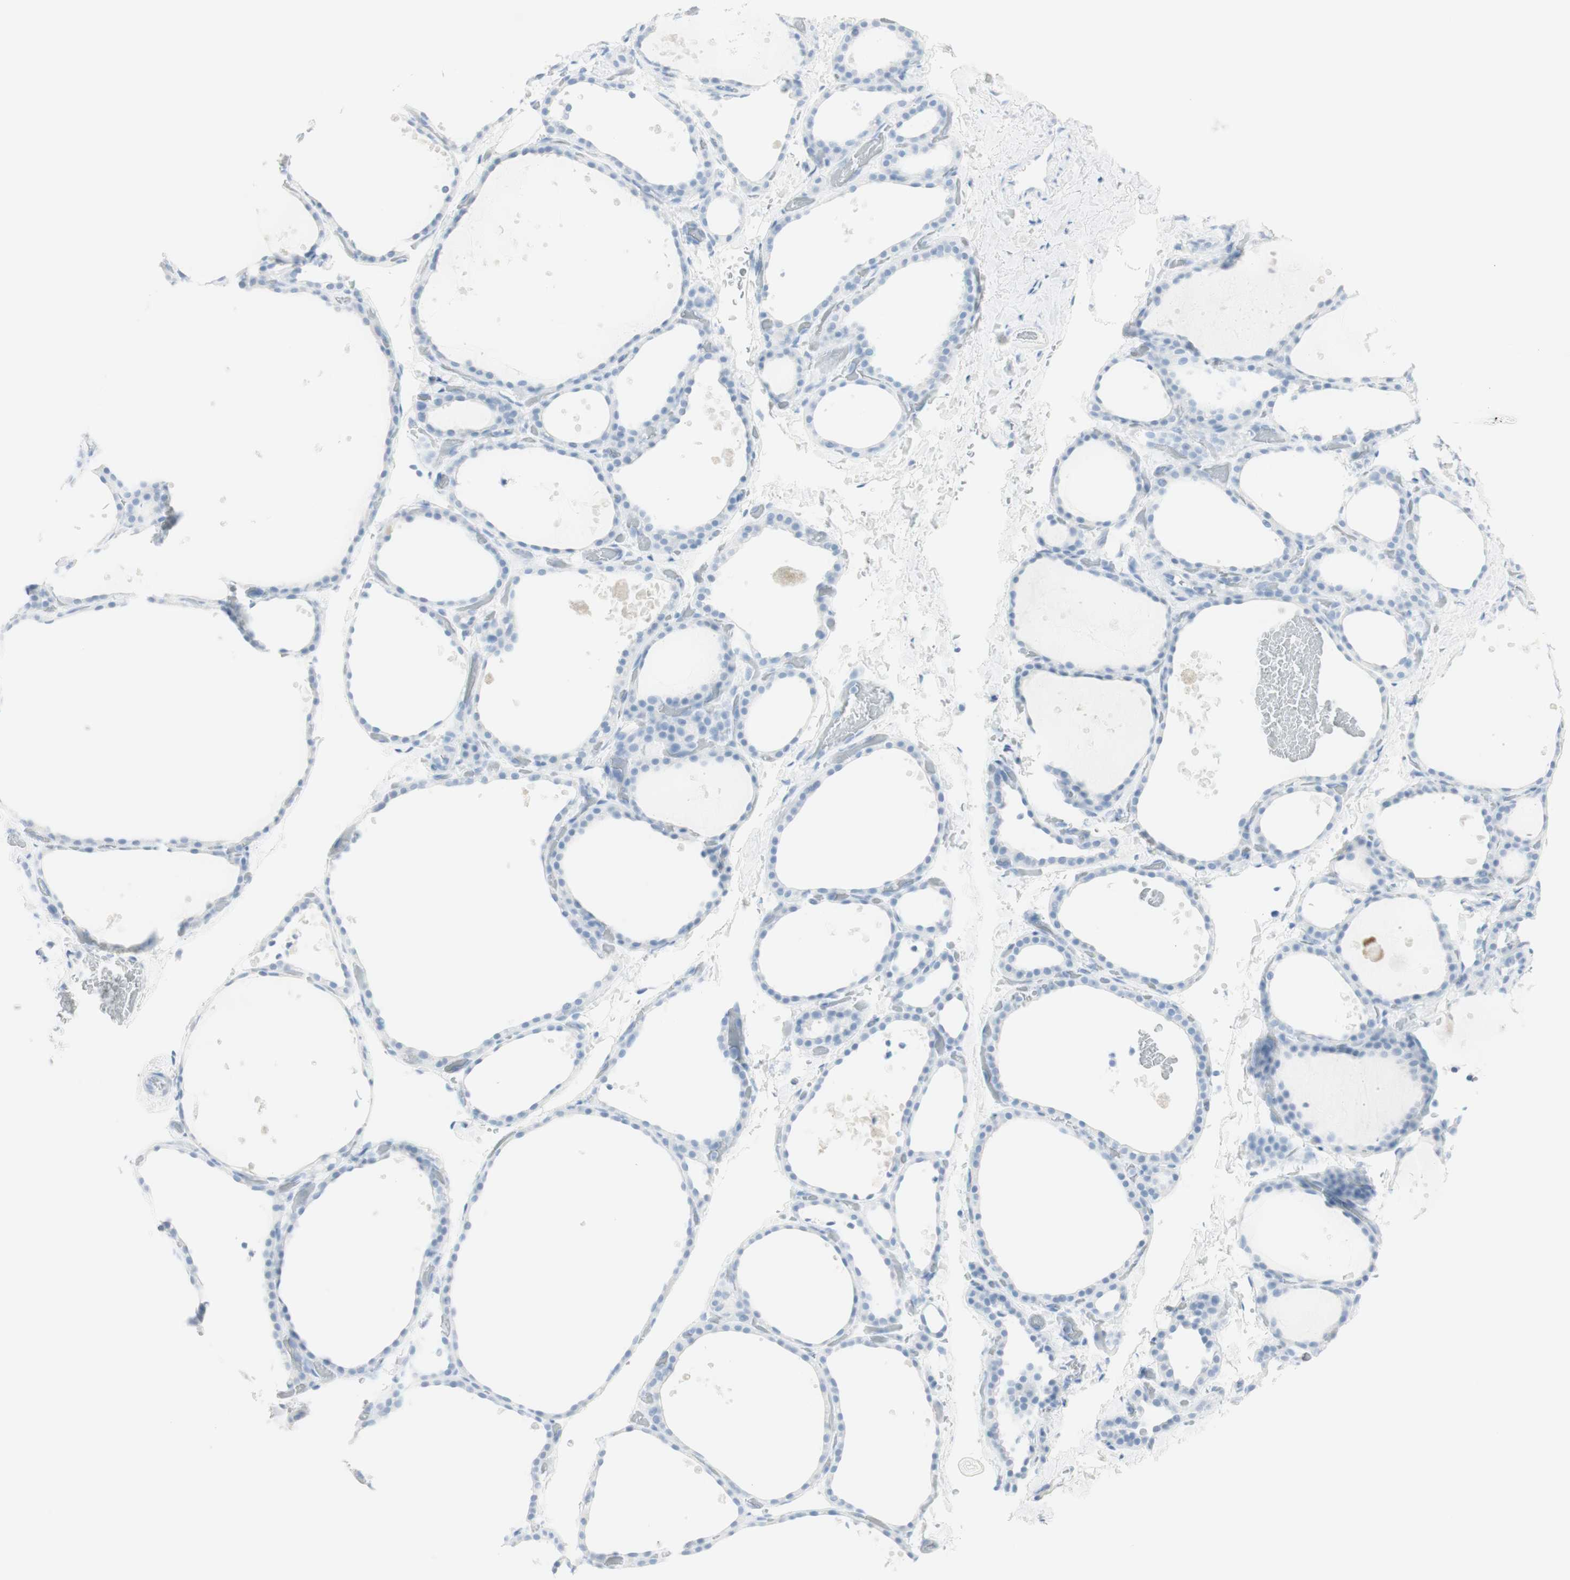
{"staining": {"intensity": "negative", "quantity": "none", "location": "none"}, "tissue": "thyroid gland", "cell_type": "Glandular cells", "image_type": "normal", "snomed": [{"axis": "morphology", "description": "Normal tissue, NOS"}, {"axis": "topography", "description": "Thyroid gland"}], "caption": "This histopathology image is of normal thyroid gland stained with IHC to label a protein in brown with the nuclei are counter-stained blue. There is no staining in glandular cells.", "gene": "NAPSA", "patient": {"sex": "female", "age": 44}}